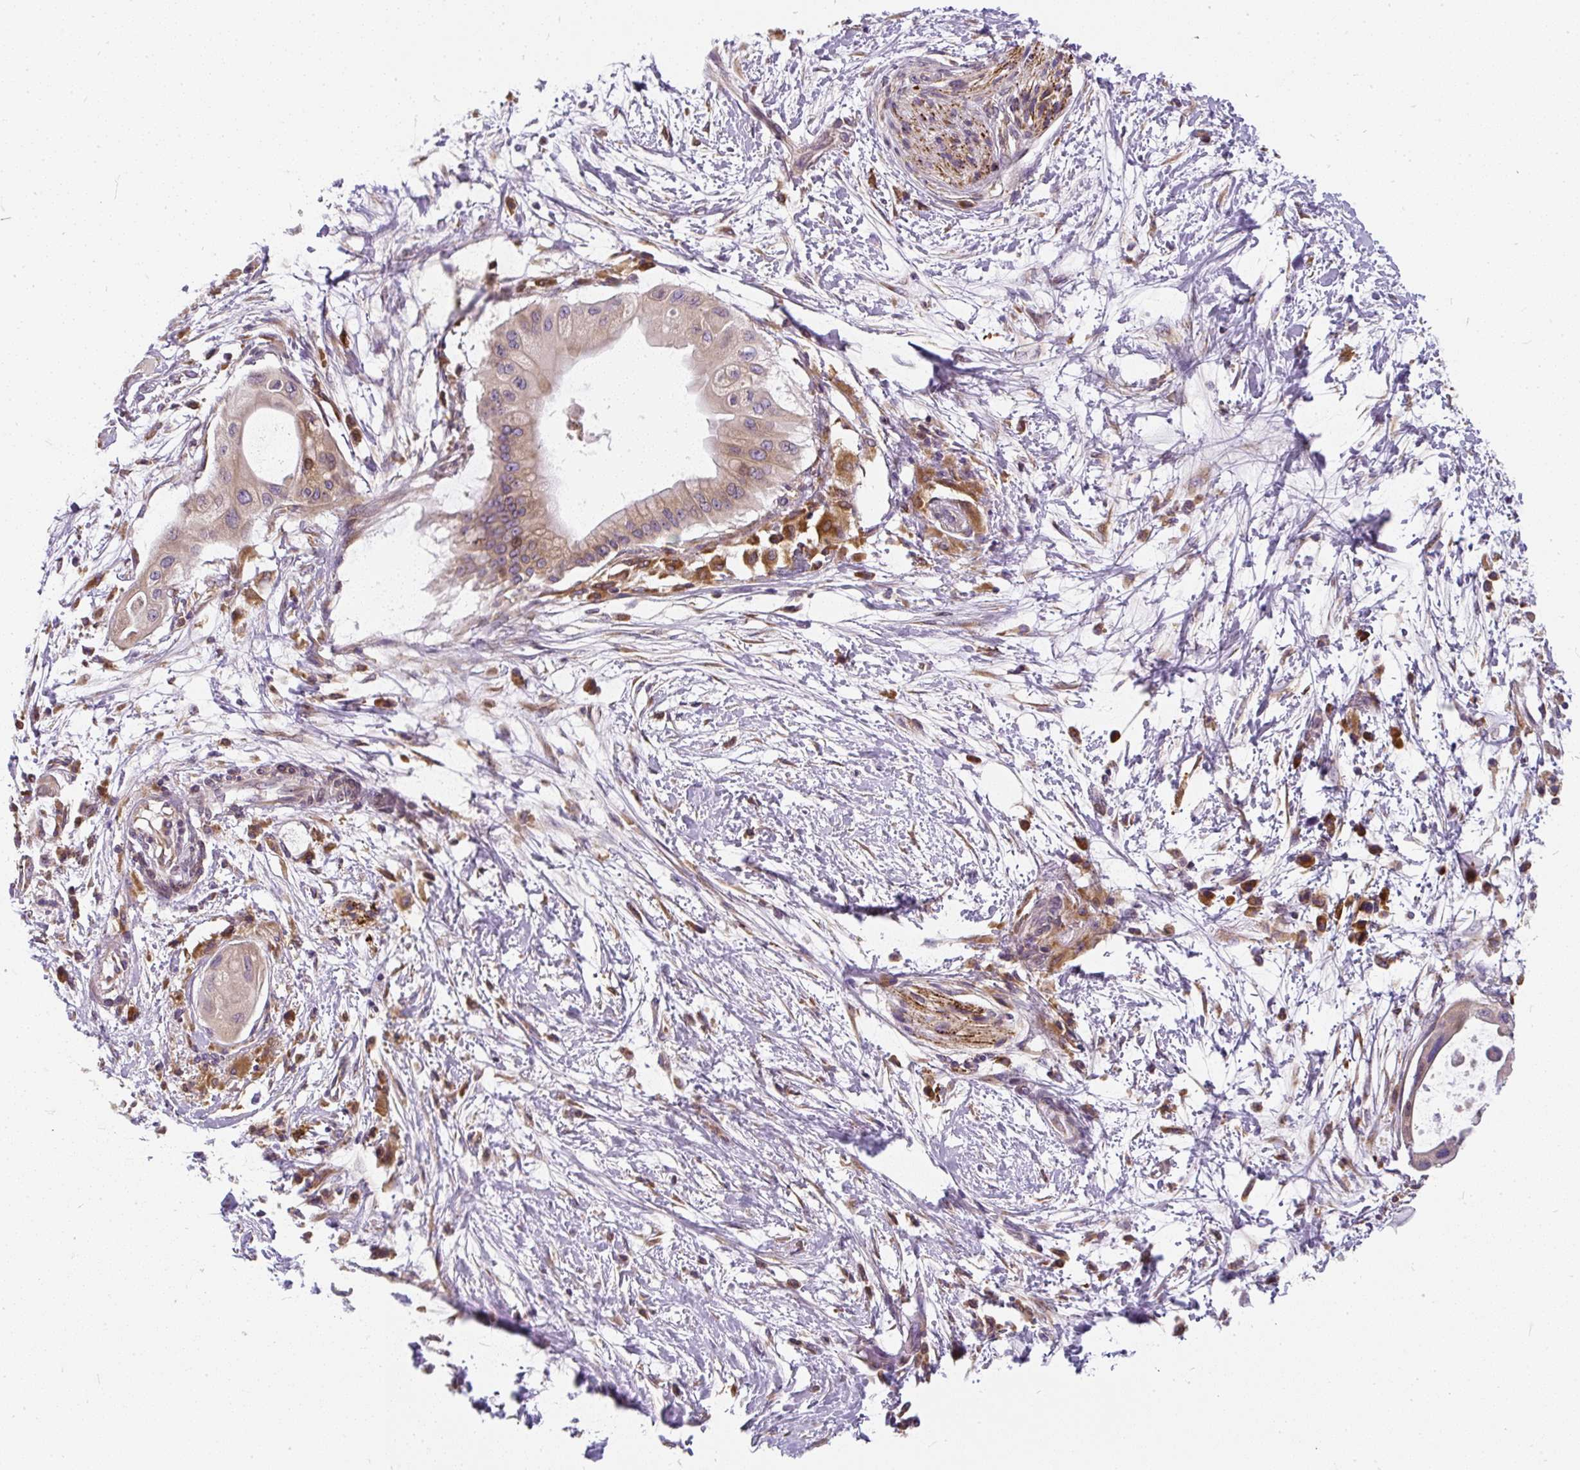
{"staining": {"intensity": "weak", "quantity": ">75%", "location": "cytoplasmic/membranous"}, "tissue": "pancreatic cancer", "cell_type": "Tumor cells", "image_type": "cancer", "snomed": [{"axis": "morphology", "description": "Adenocarcinoma, NOS"}, {"axis": "topography", "description": "Pancreas"}], "caption": "This is an image of IHC staining of pancreatic cancer (adenocarcinoma), which shows weak positivity in the cytoplasmic/membranous of tumor cells.", "gene": "CYP20A1", "patient": {"sex": "male", "age": 68}}